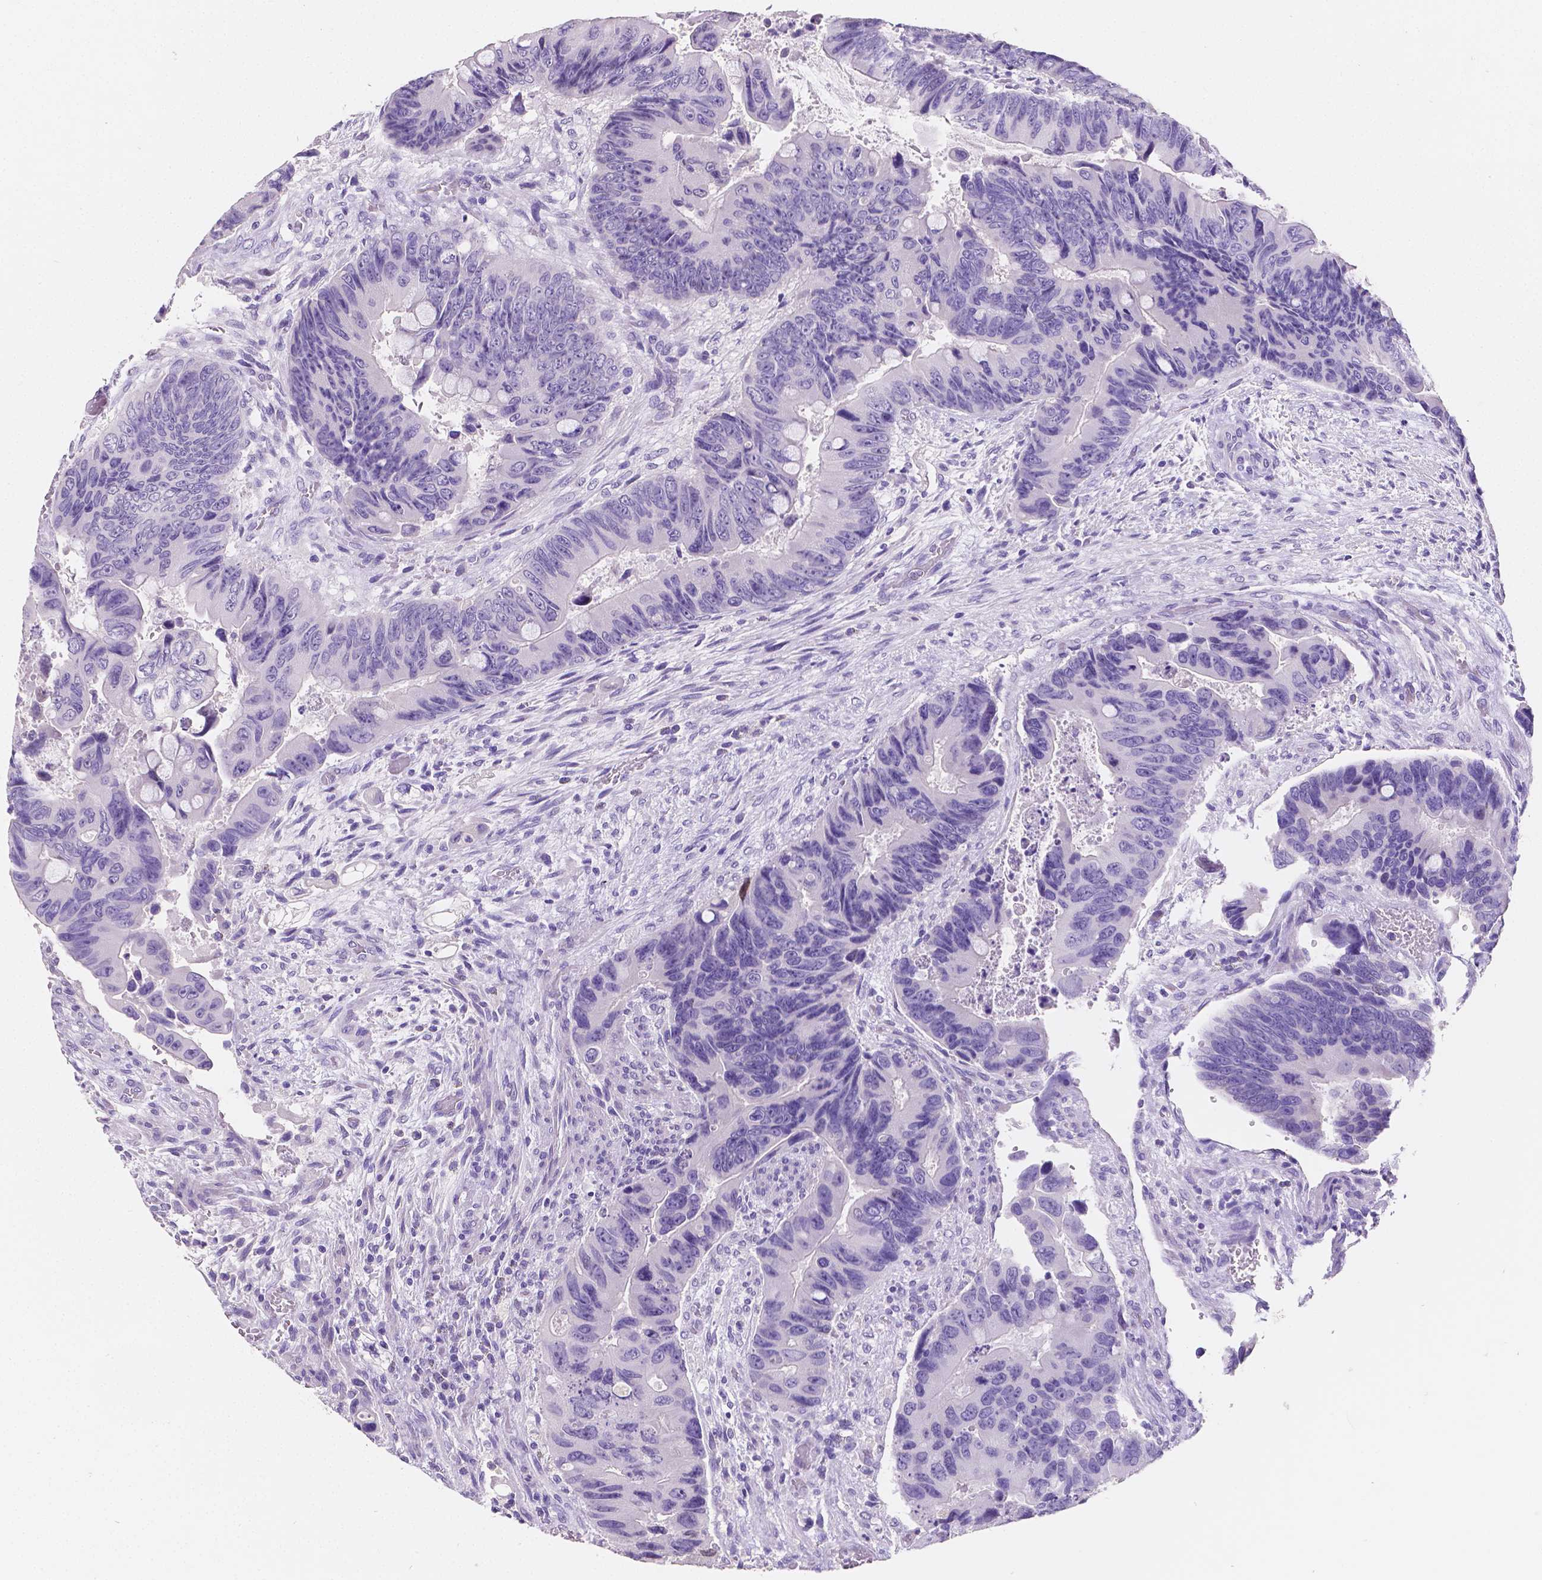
{"staining": {"intensity": "negative", "quantity": "none", "location": "none"}, "tissue": "colorectal cancer", "cell_type": "Tumor cells", "image_type": "cancer", "snomed": [{"axis": "morphology", "description": "Adenocarcinoma, NOS"}, {"axis": "topography", "description": "Rectum"}], "caption": "High power microscopy histopathology image of an immunohistochemistry histopathology image of colorectal adenocarcinoma, revealing no significant staining in tumor cells.", "gene": "SATB2", "patient": {"sex": "male", "age": 63}}